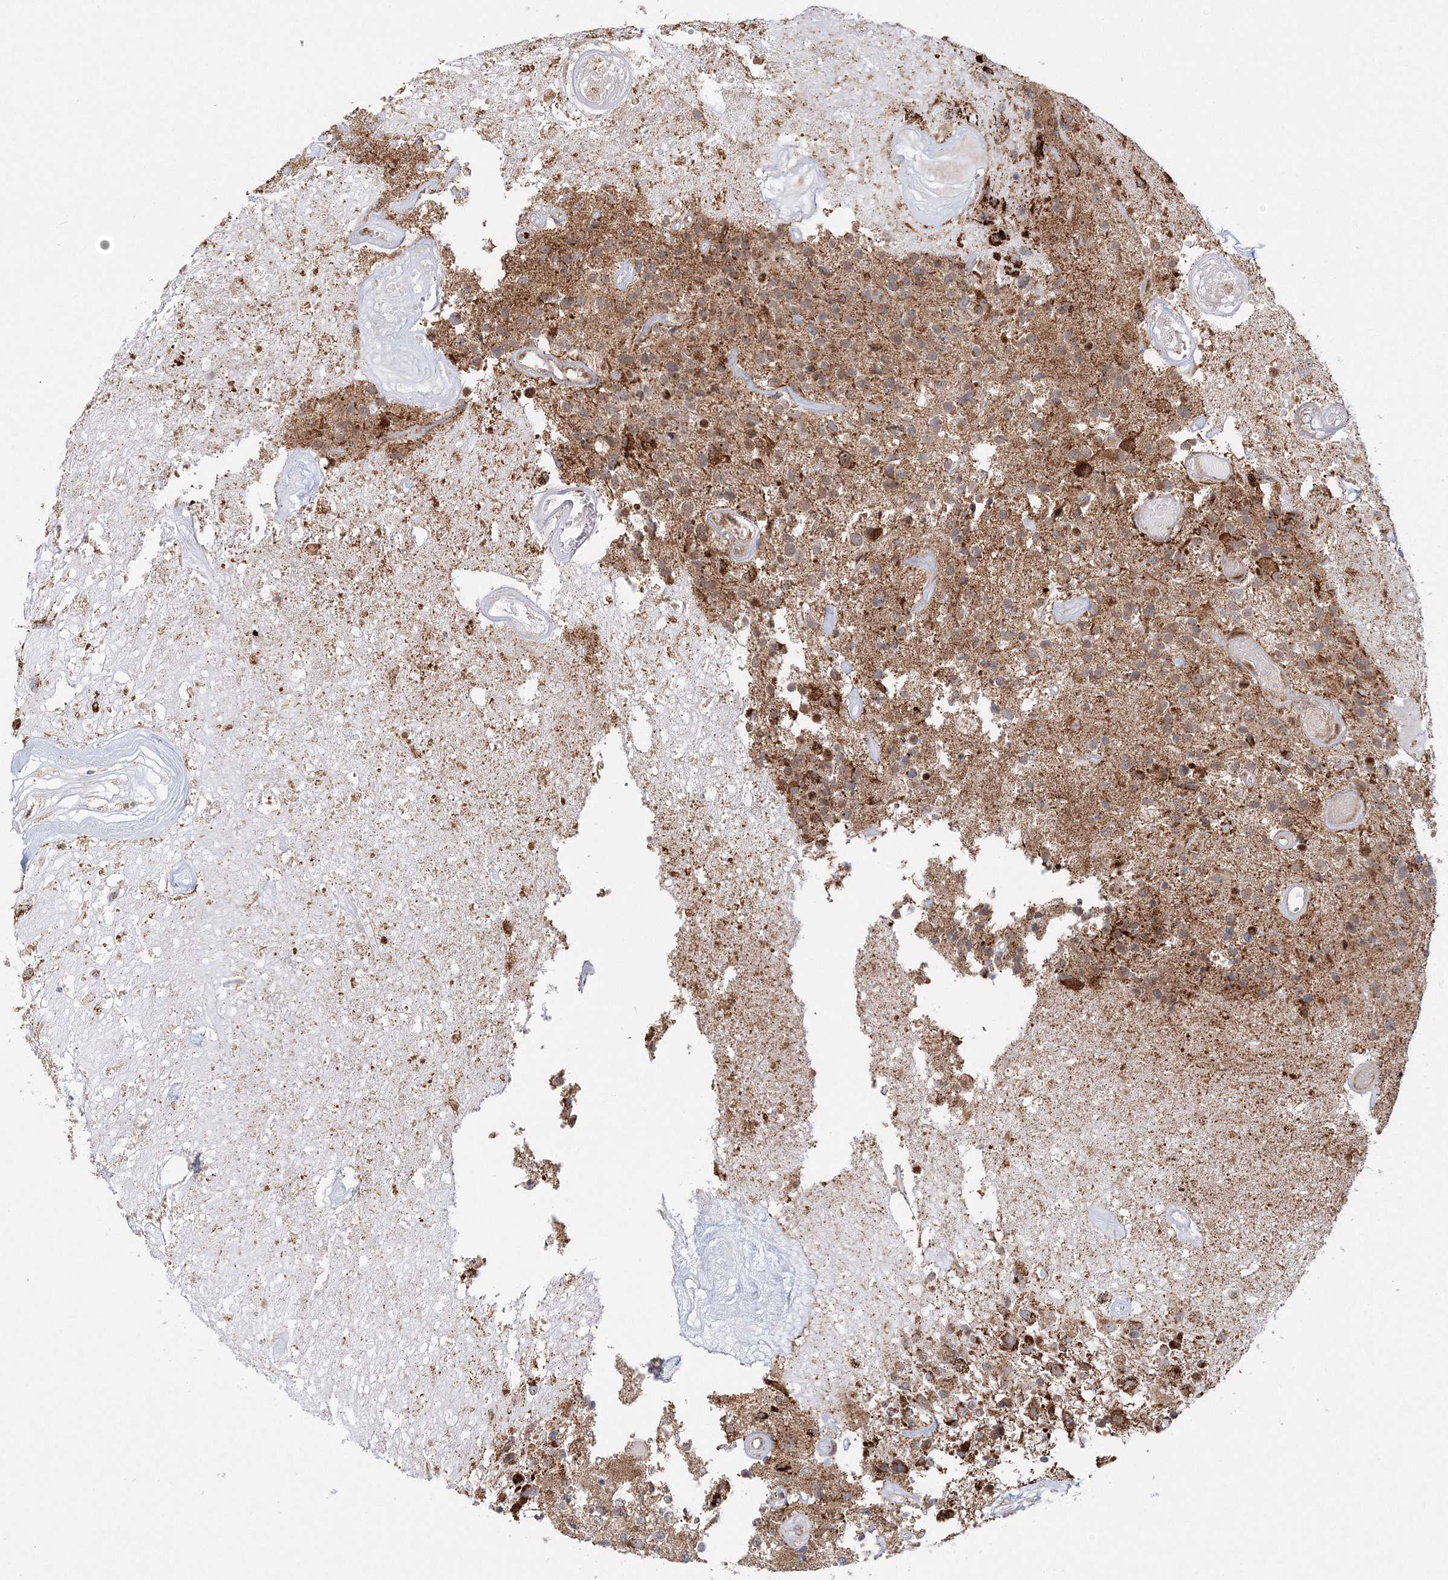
{"staining": {"intensity": "weak", "quantity": "25%-75%", "location": "cytoplasmic/membranous"}, "tissue": "glioma", "cell_type": "Tumor cells", "image_type": "cancer", "snomed": [{"axis": "morphology", "description": "Glioma, malignant, High grade"}, {"axis": "morphology", "description": "Glioblastoma, NOS"}, {"axis": "topography", "description": "Brain"}], "caption": "Tumor cells demonstrate low levels of weak cytoplasmic/membranous staining in about 25%-75% of cells in high-grade glioma (malignant).", "gene": "RAB11FIP2", "patient": {"sex": "male", "age": 60}}